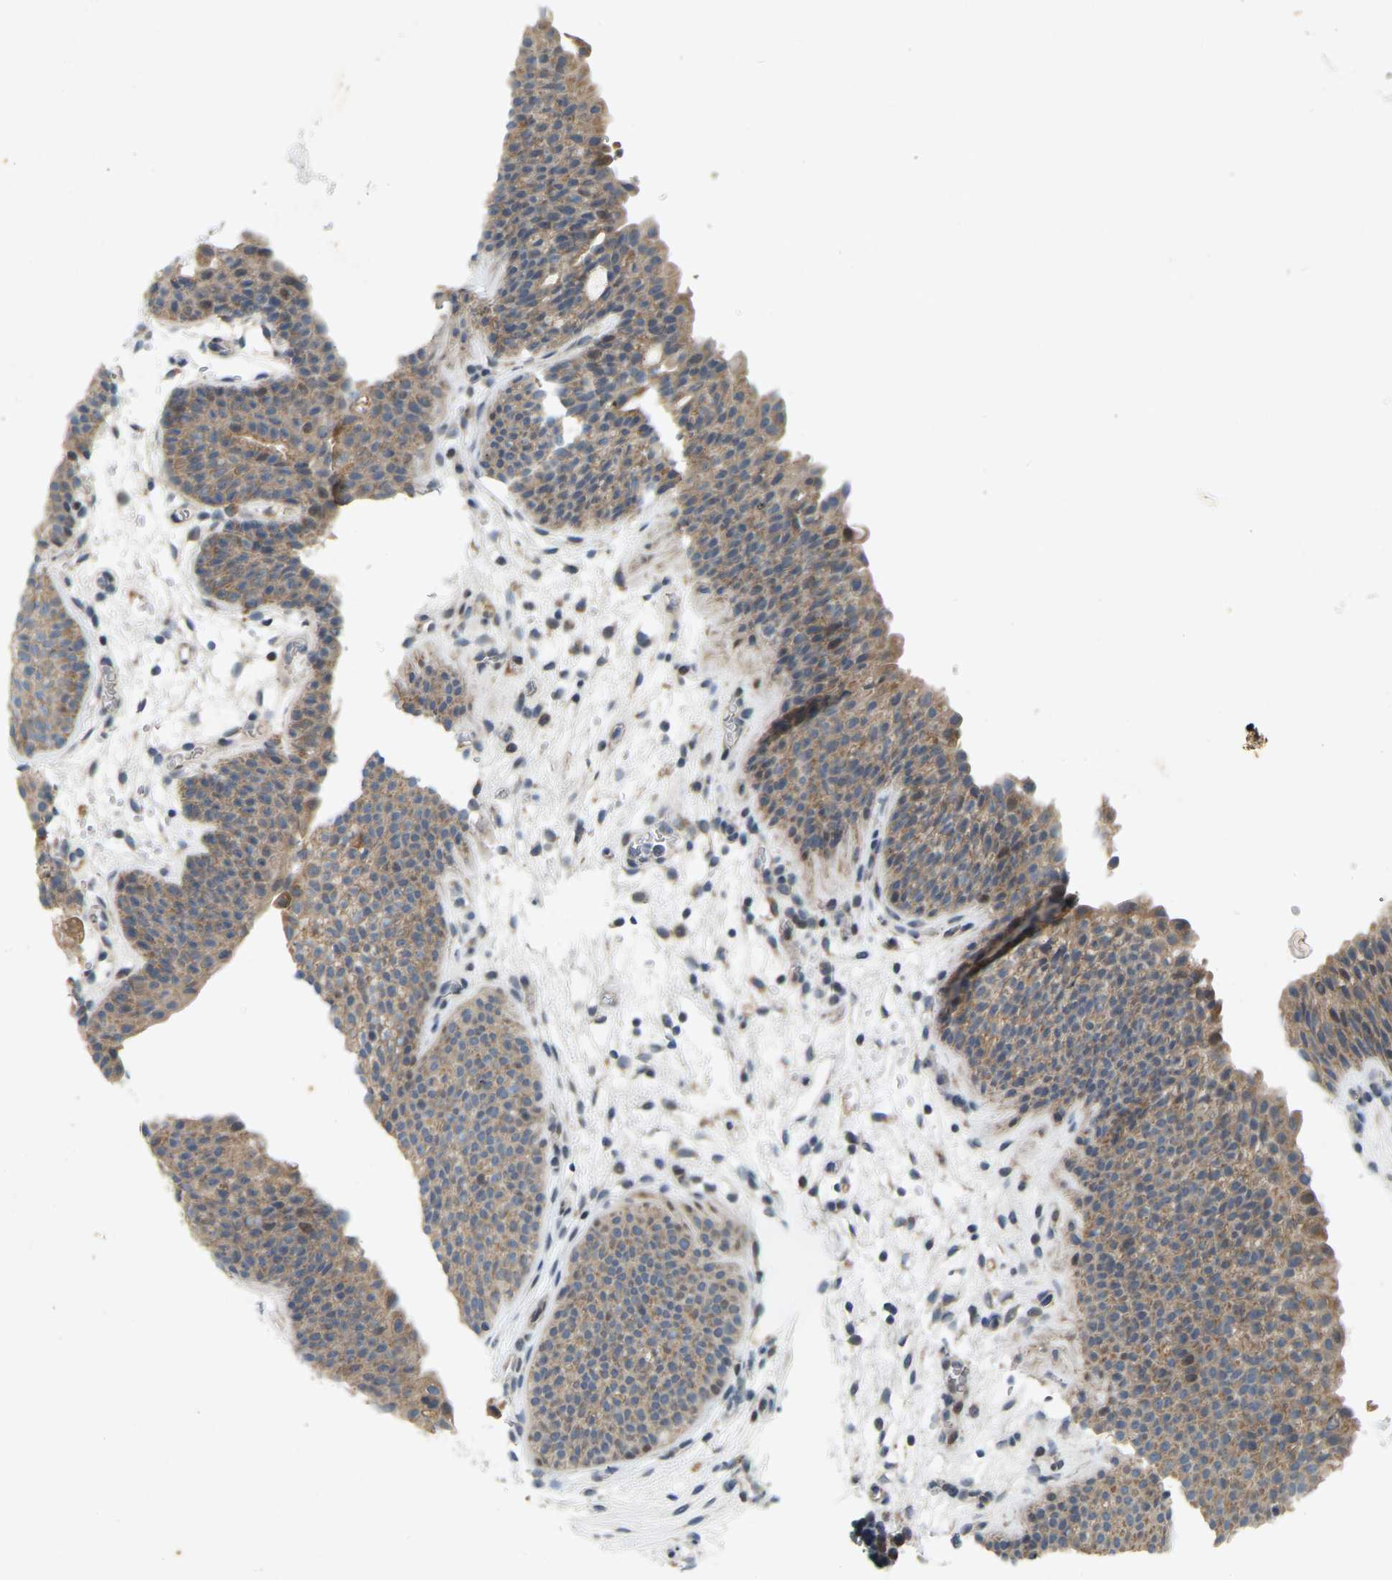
{"staining": {"intensity": "moderate", "quantity": ">75%", "location": "cytoplasmic/membranous"}, "tissue": "urinary bladder", "cell_type": "Urothelial cells", "image_type": "normal", "snomed": [{"axis": "morphology", "description": "Normal tissue, NOS"}, {"axis": "topography", "description": "Urinary bladder"}], "caption": "Urinary bladder stained for a protein exhibits moderate cytoplasmic/membranous positivity in urothelial cells. Using DAB (brown) and hematoxylin (blue) stains, captured at high magnification using brightfield microscopy.", "gene": "ENSG00000283765", "patient": {"sex": "male", "age": 37}}